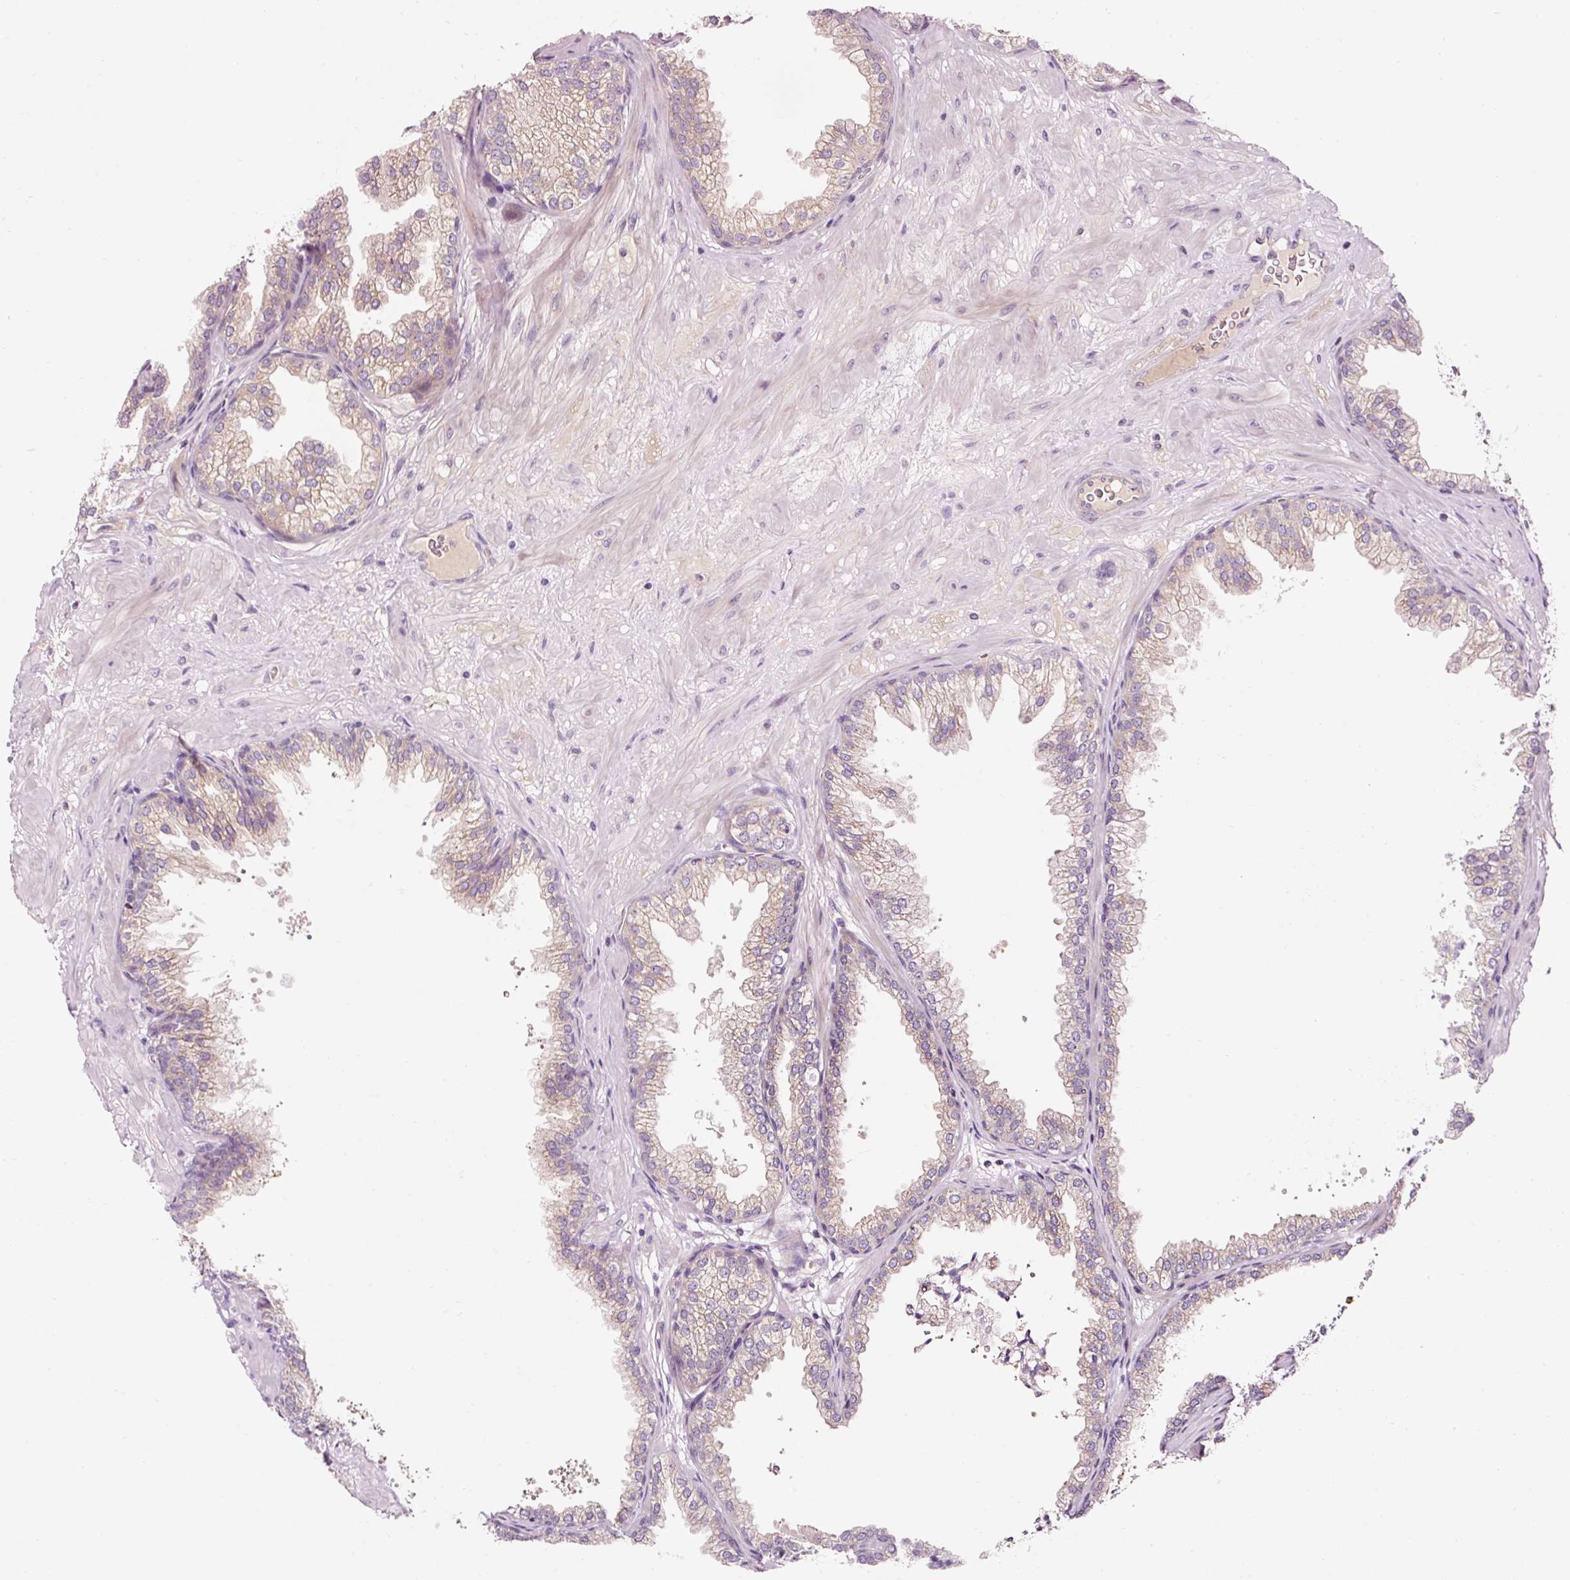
{"staining": {"intensity": "moderate", "quantity": "25%-75%", "location": "cytoplasmic/membranous"}, "tissue": "prostate", "cell_type": "Glandular cells", "image_type": "normal", "snomed": [{"axis": "morphology", "description": "Normal tissue, NOS"}, {"axis": "topography", "description": "Prostate"}], "caption": "Immunohistochemistry (IHC) (DAB (3,3'-diaminobenzidine)) staining of benign prostate demonstrates moderate cytoplasmic/membranous protein positivity in about 25%-75% of glandular cells. (DAB (3,3'-diaminobenzidine) IHC with brightfield microscopy, high magnification).", "gene": "NAPA", "patient": {"sex": "male", "age": 37}}